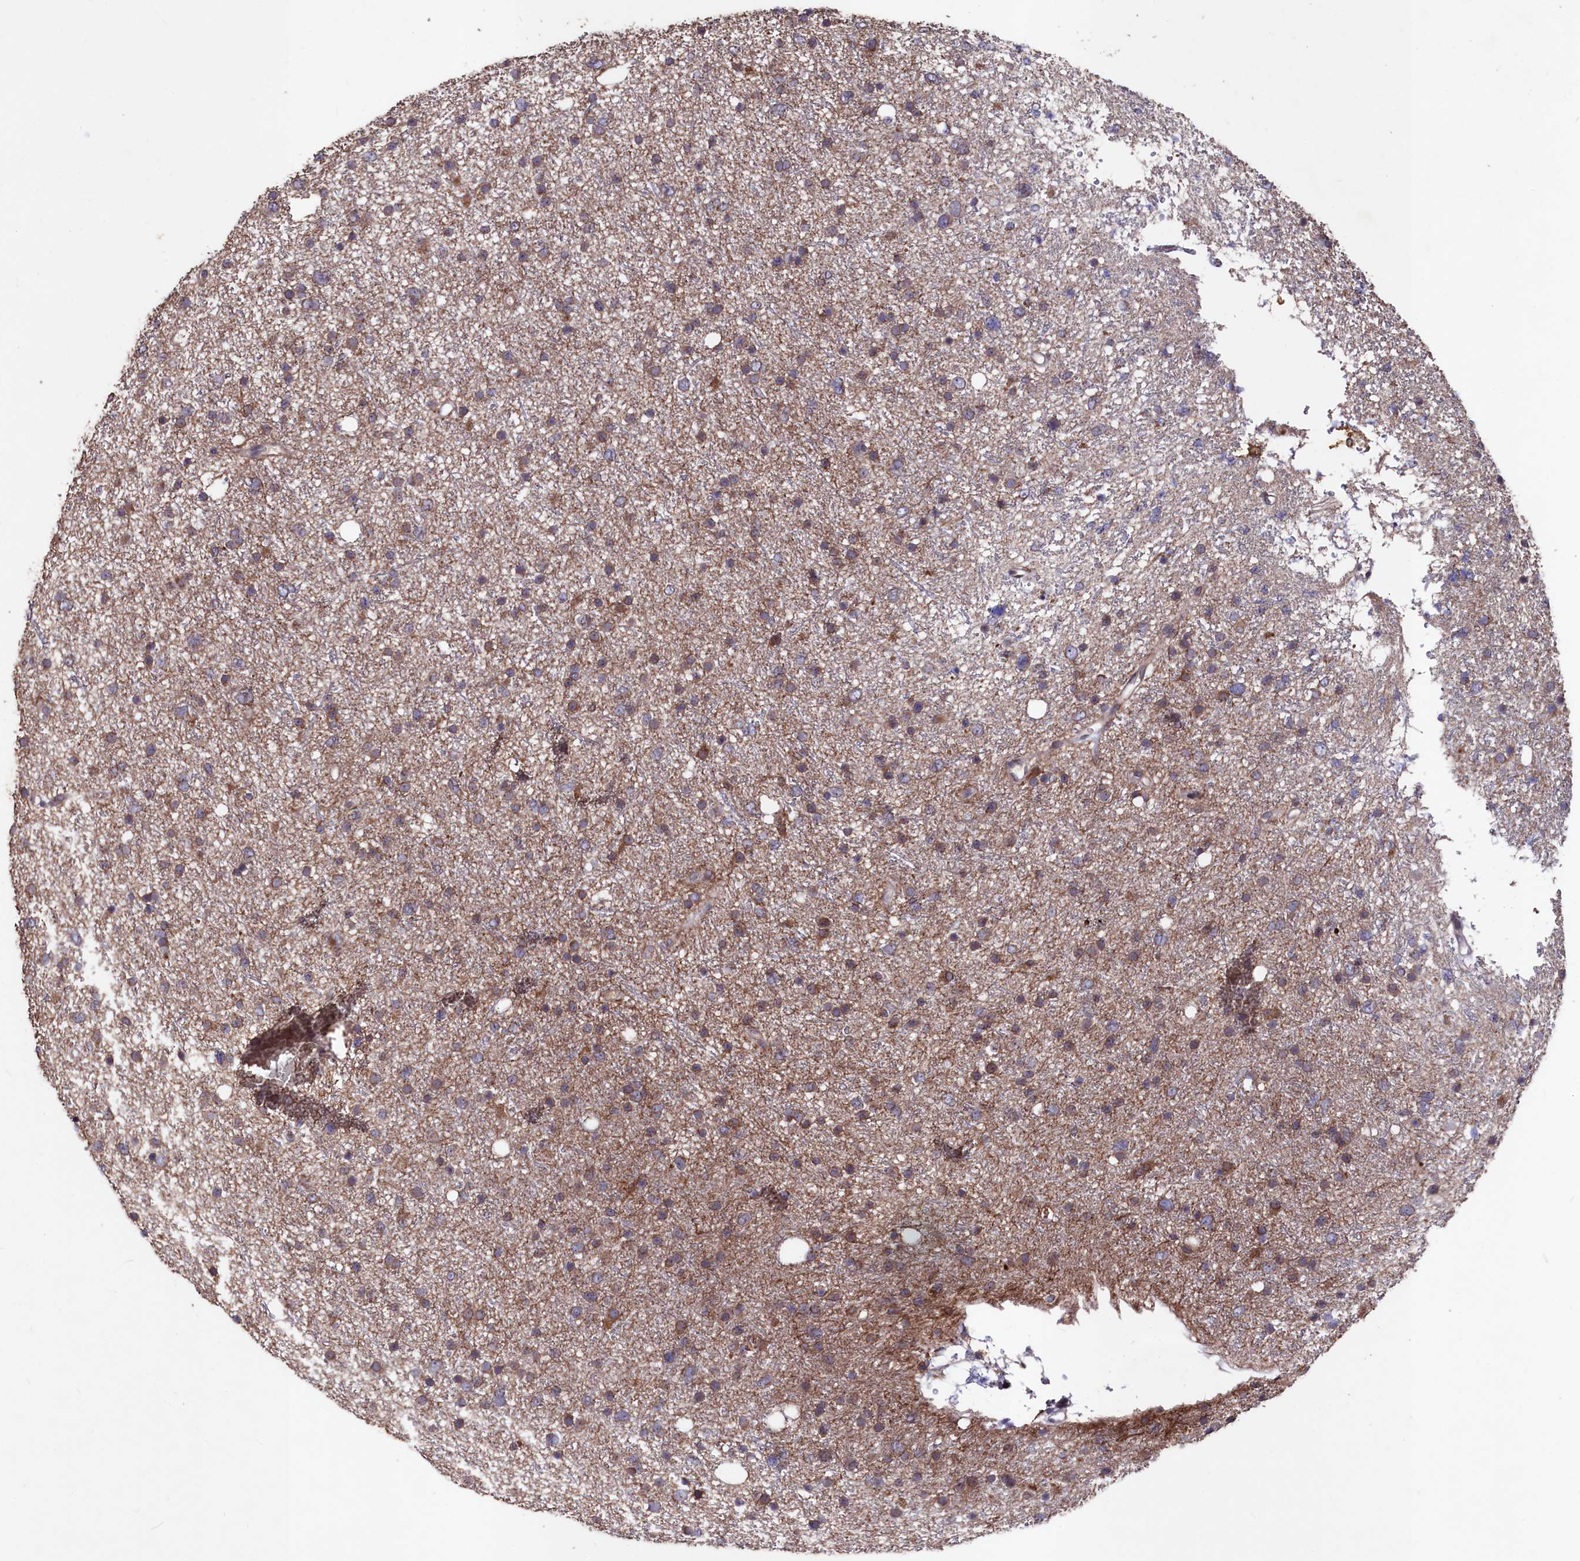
{"staining": {"intensity": "moderate", "quantity": ">75%", "location": "cytoplasmic/membranous"}, "tissue": "glioma", "cell_type": "Tumor cells", "image_type": "cancer", "snomed": [{"axis": "morphology", "description": "Glioma, malignant, Low grade"}, {"axis": "topography", "description": "Cerebral cortex"}], "caption": "Malignant glioma (low-grade) stained with DAB (3,3'-diaminobenzidine) immunohistochemistry displays medium levels of moderate cytoplasmic/membranous expression in about >75% of tumor cells.", "gene": "MYO1H", "patient": {"sex": "female", "age": 39}}